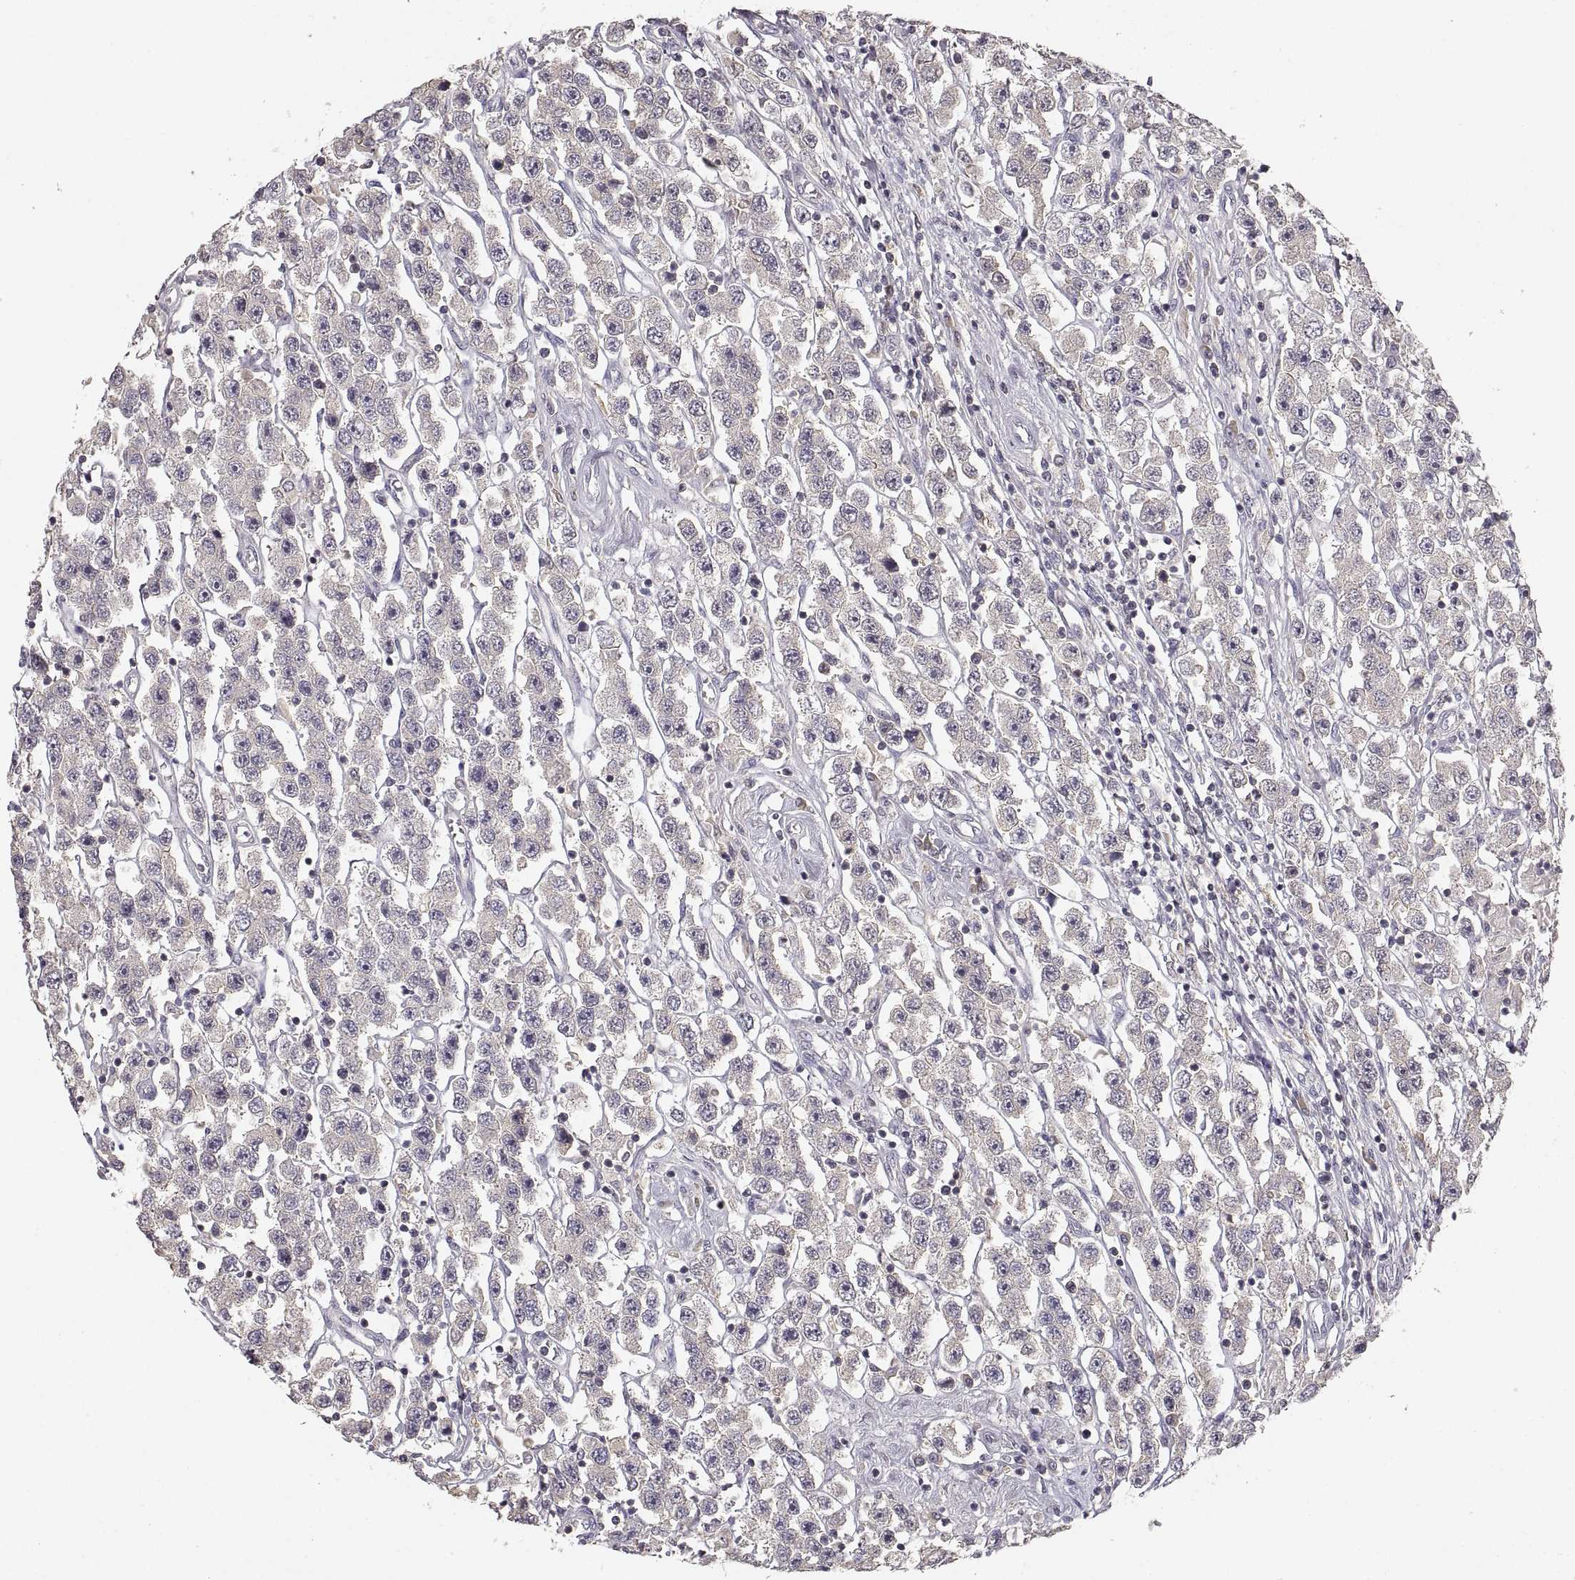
{"staining": {"intensity": "weak", "quantity": "25%-75%", "location": "cytoplasmic/membranous"}, "tissue": "testis cancer", "cell_type": "Tumor cells", "image_type": "cancer", "snomed": [{"axis": "morphology", "description": "Seminoma, NOS"}, {"axis": "topography", "description": "Testis"}], "caption": "Protein expression analysis of testis seminoma exhibits weak cytoplasmic/membranous expression in about 25%-75% of tumor cells.", "gene": "RUNDC3A", "patient": {"sex": "male", "age": 45}}